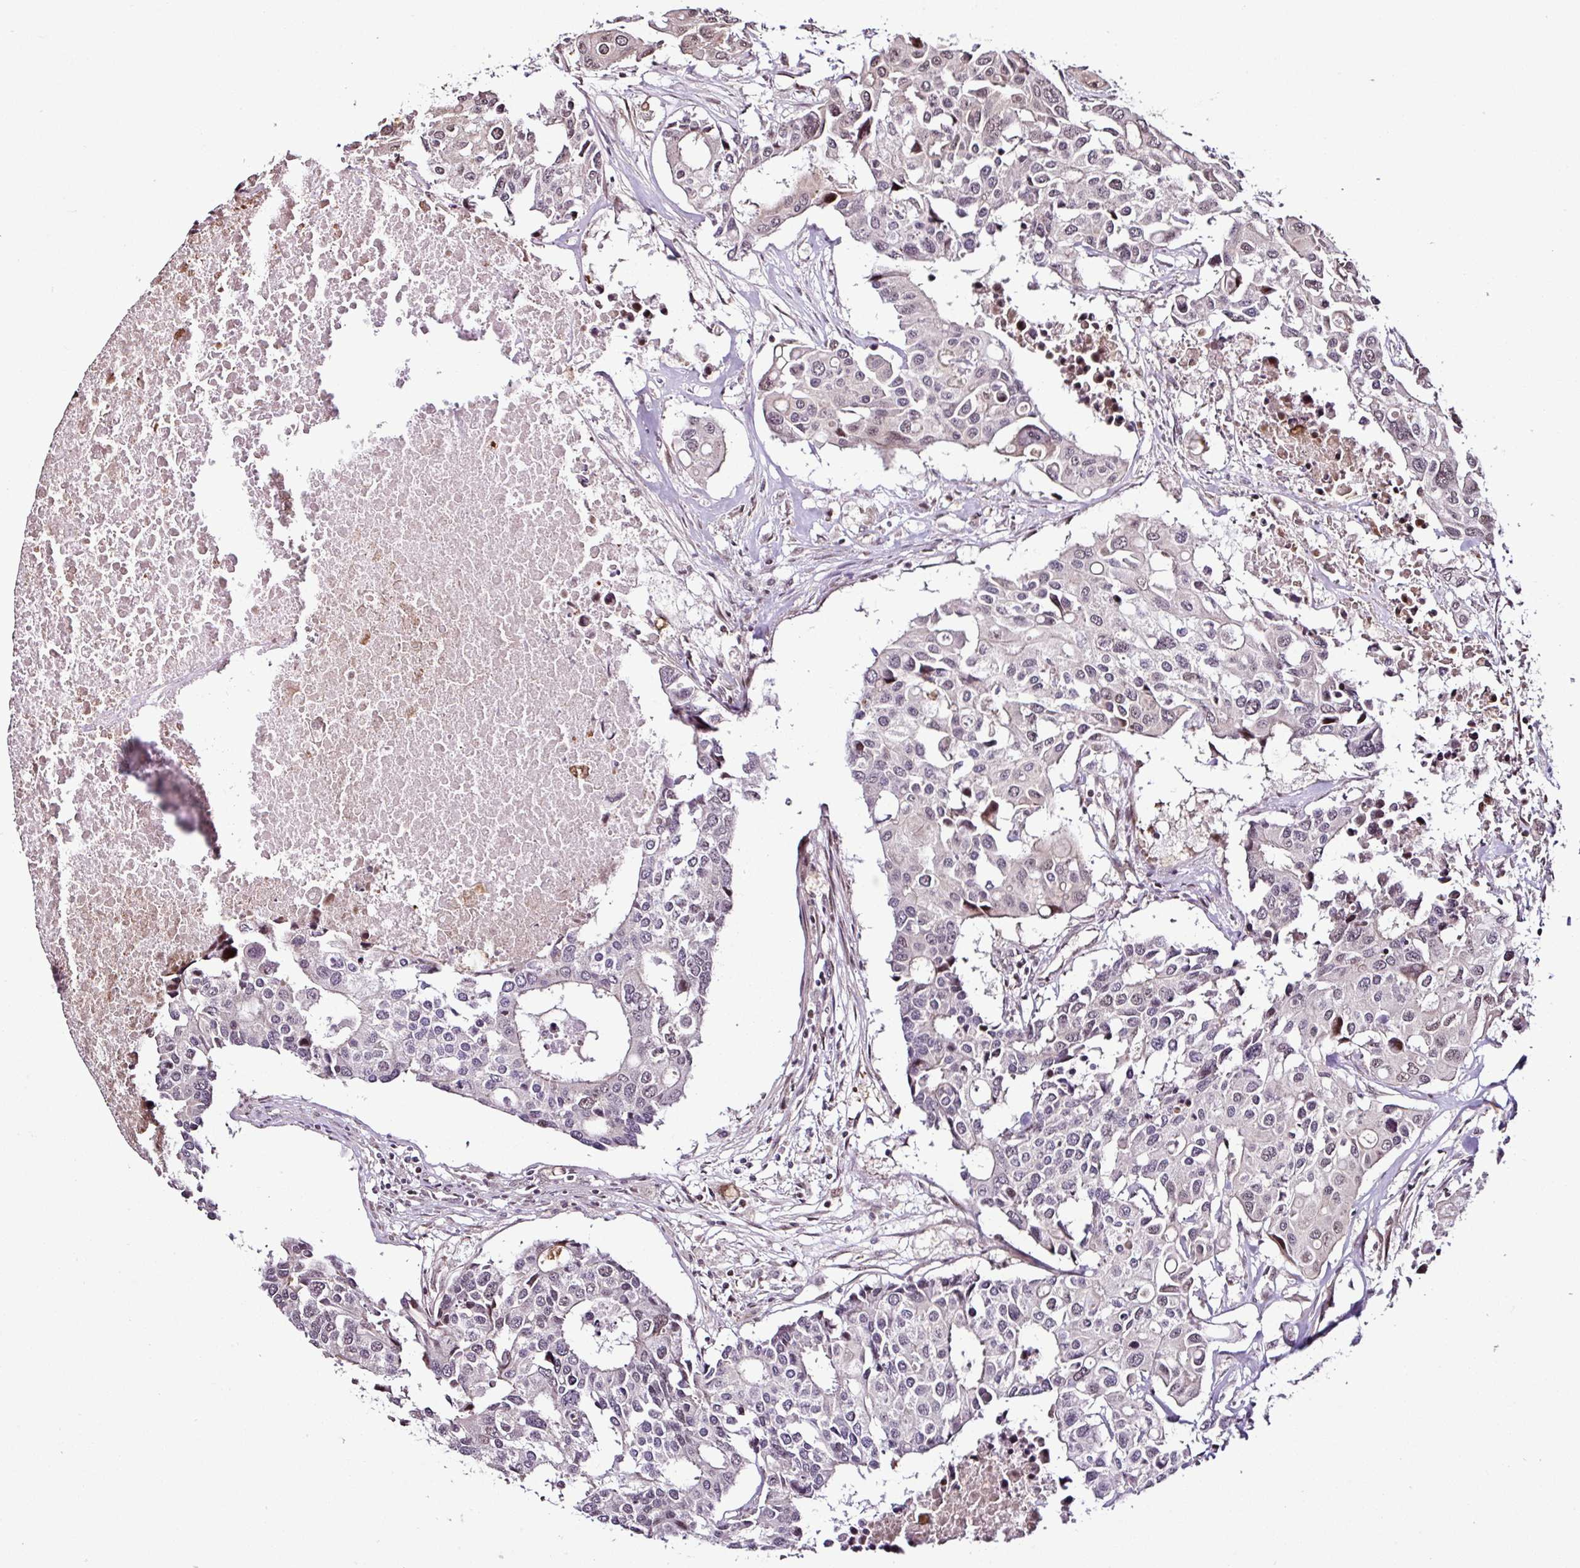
{"staining": {"intensity": "weak", "quantity": "<25%", "location": "nuclear"}, "tissue": "colorectal cancer", "cell_type": "Tumor cells", "image_type": "cancer", "snomed": [{"axis": "morphology", "description": "Adenocarcinoma, NOS"}, {"axis": "topography", "description": "Colon"}], "caption": "Tumor cells are negative for protein expression in human colorectal cancer (adenocarcinoma).", "gene": "COPRS", "patient": {"sex": "male", "age": 77}}